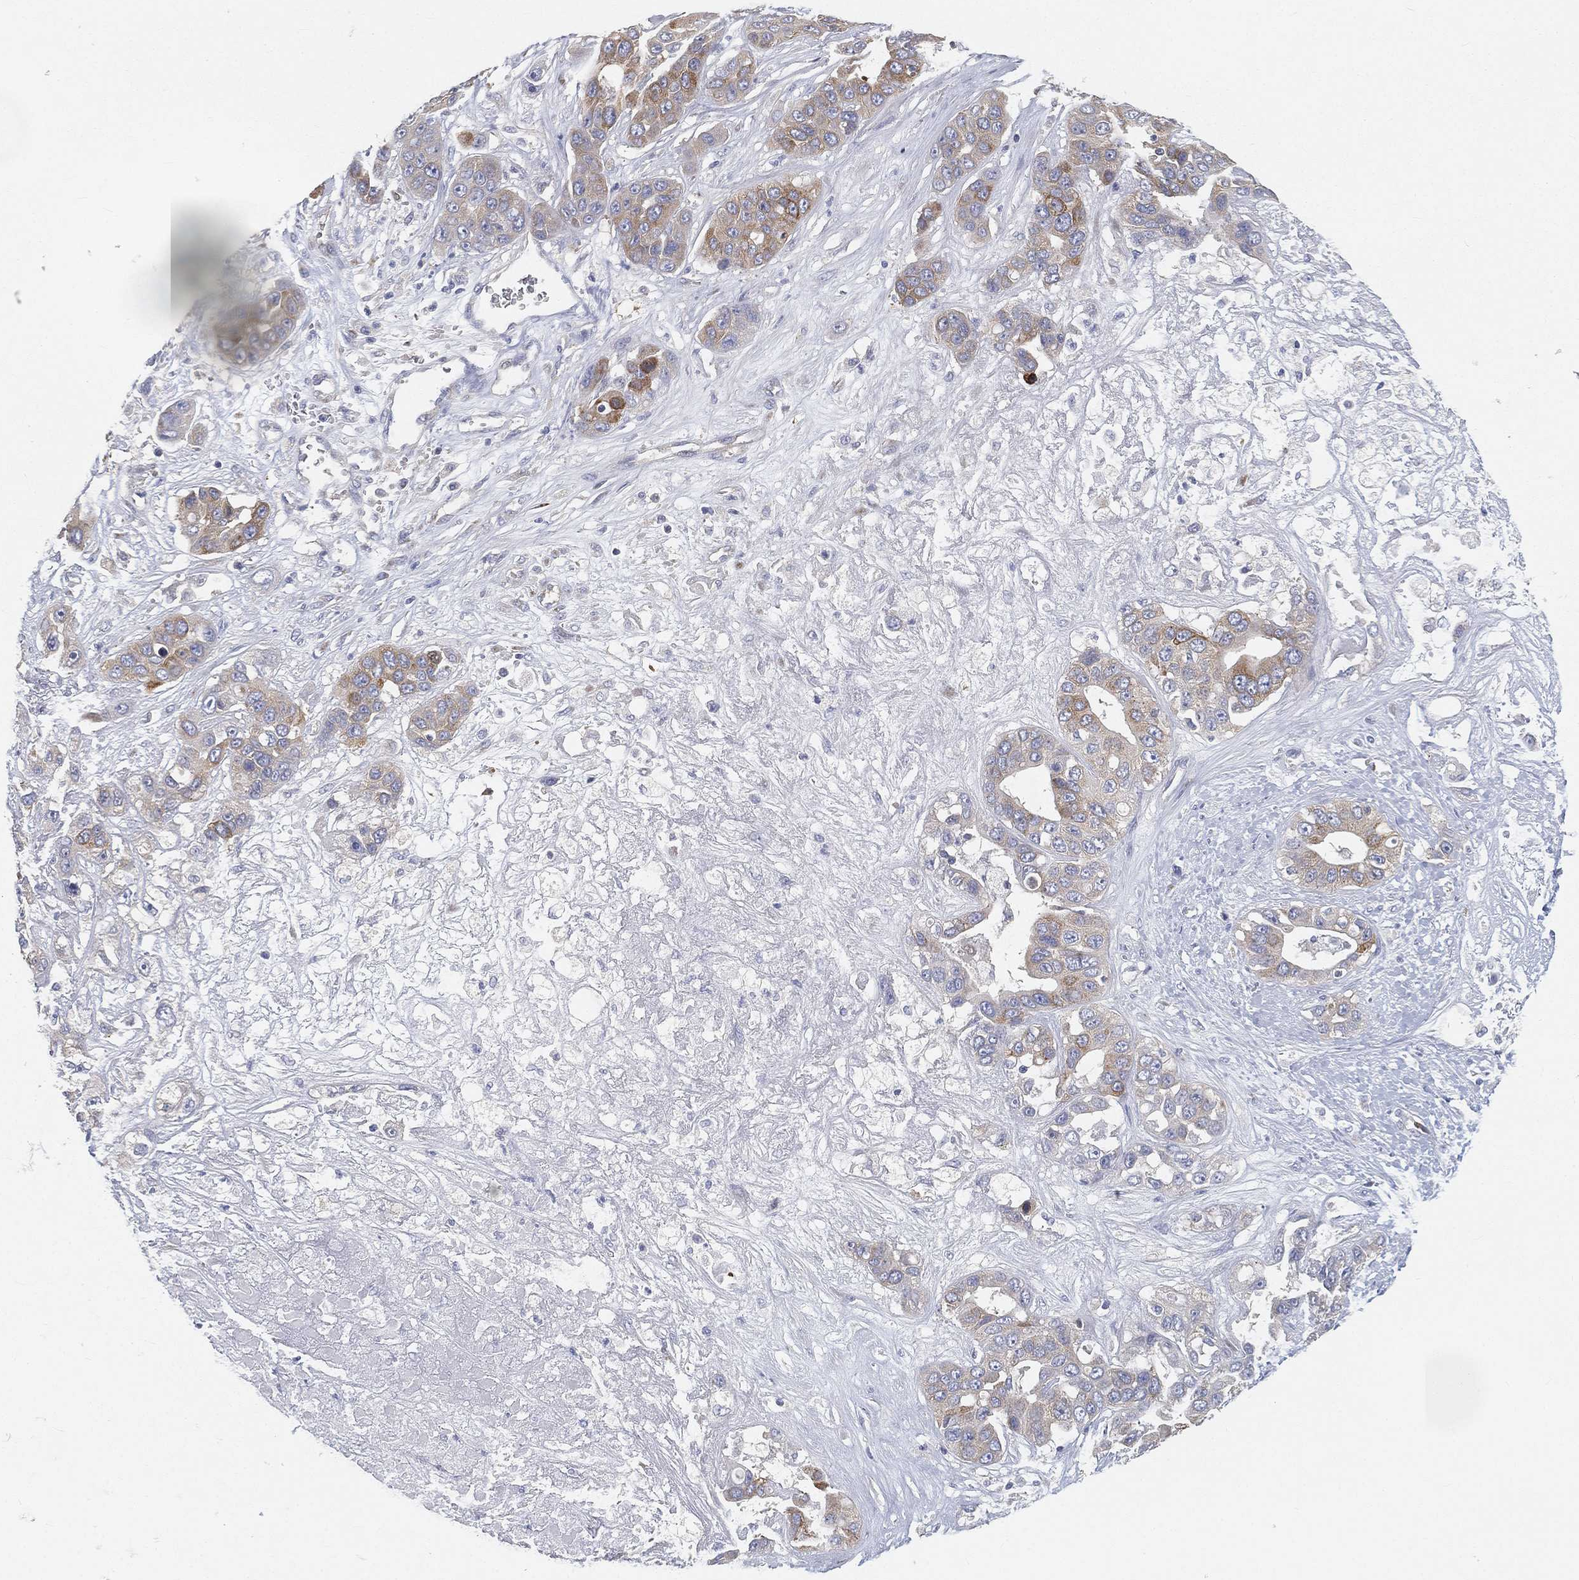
{"staining": {"intensity": "moderate", "quantity": "25%-75%", "location": "cytoplasmic/membranous"}, "tissue": "liver cancer", "cell_type": "Tumor cells", "image_type": "cancer", "snomed": [{"axis": "morphology", "description": "Cholangiocarcinoma"}, {"axis": "topography", "description": "Liver"}], "caption": "Immunohistochemical staining of human cholangiocarcinoma (liver) demonstrates medium levels of moderate cytoplasmic/membranous protein expression in about 25%-75% of tumor cells.", "gene": "TMEM25", "patient": {"sex": "female", "age": 52}}